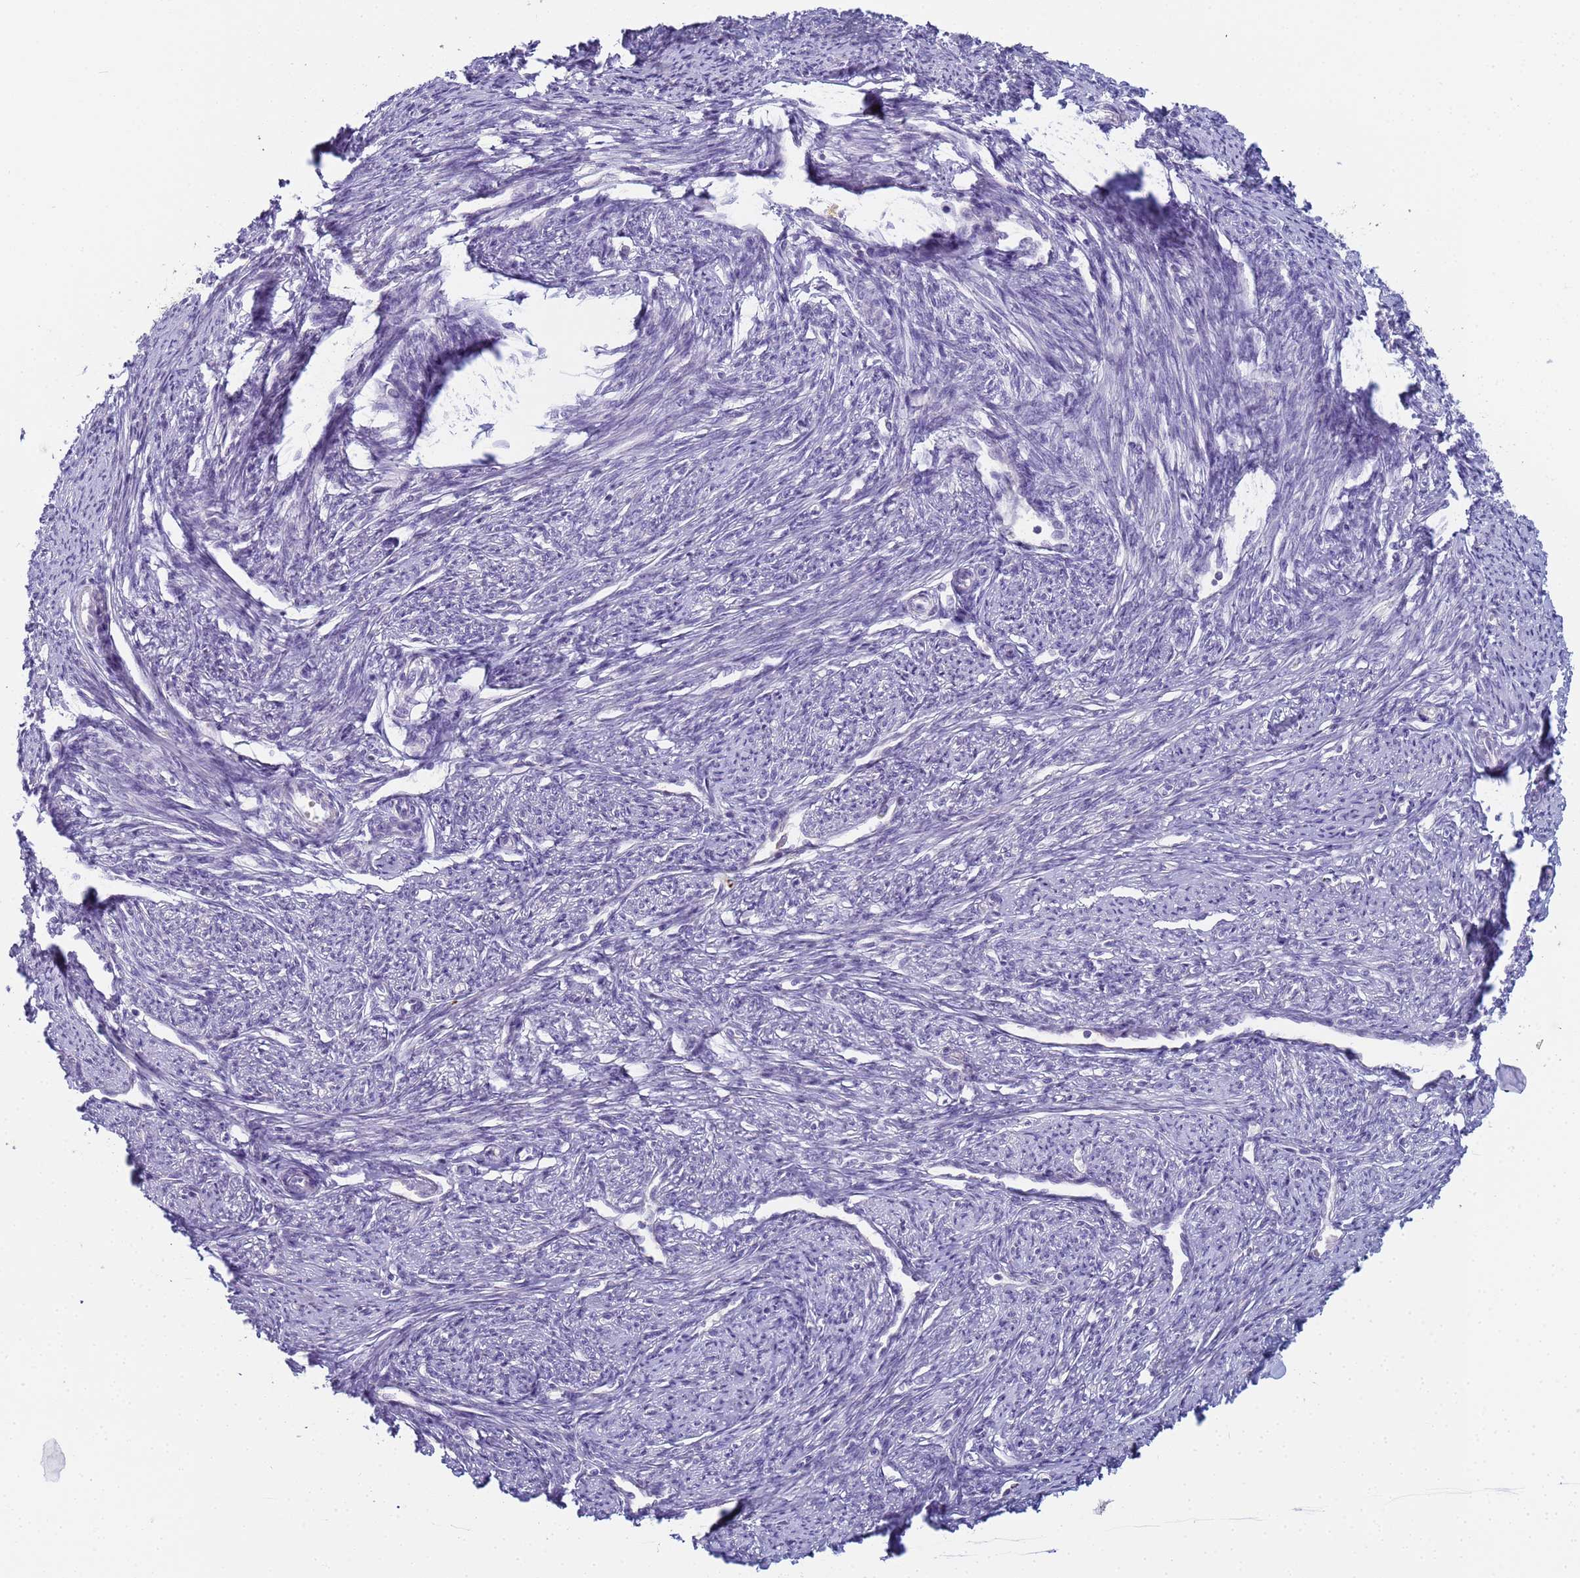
{"staining": {"intensity": "negative", "quantity": "none", "location": "none"}, "tissue": "smooth muscle", "cell_type": "Smooth muscle cells", "image_type": "normal", "snomed": [{"axis": "morphology", "description": "Normal tissue, NOS"}, {"axis": "topography", "description": "Smooth muscle"}, {"axis": "topography", "description": "Uterus"}], "caption": "Immunohistochemistry (IHC) micrograph of normal smooth muscle: smooth muscle stained with DAB (3,3'-diaminobenzidine) shows no significant protein expression in smooth muscle cells.", "gene": "CR1", "patient": {"sex": "female", "age": 59}}